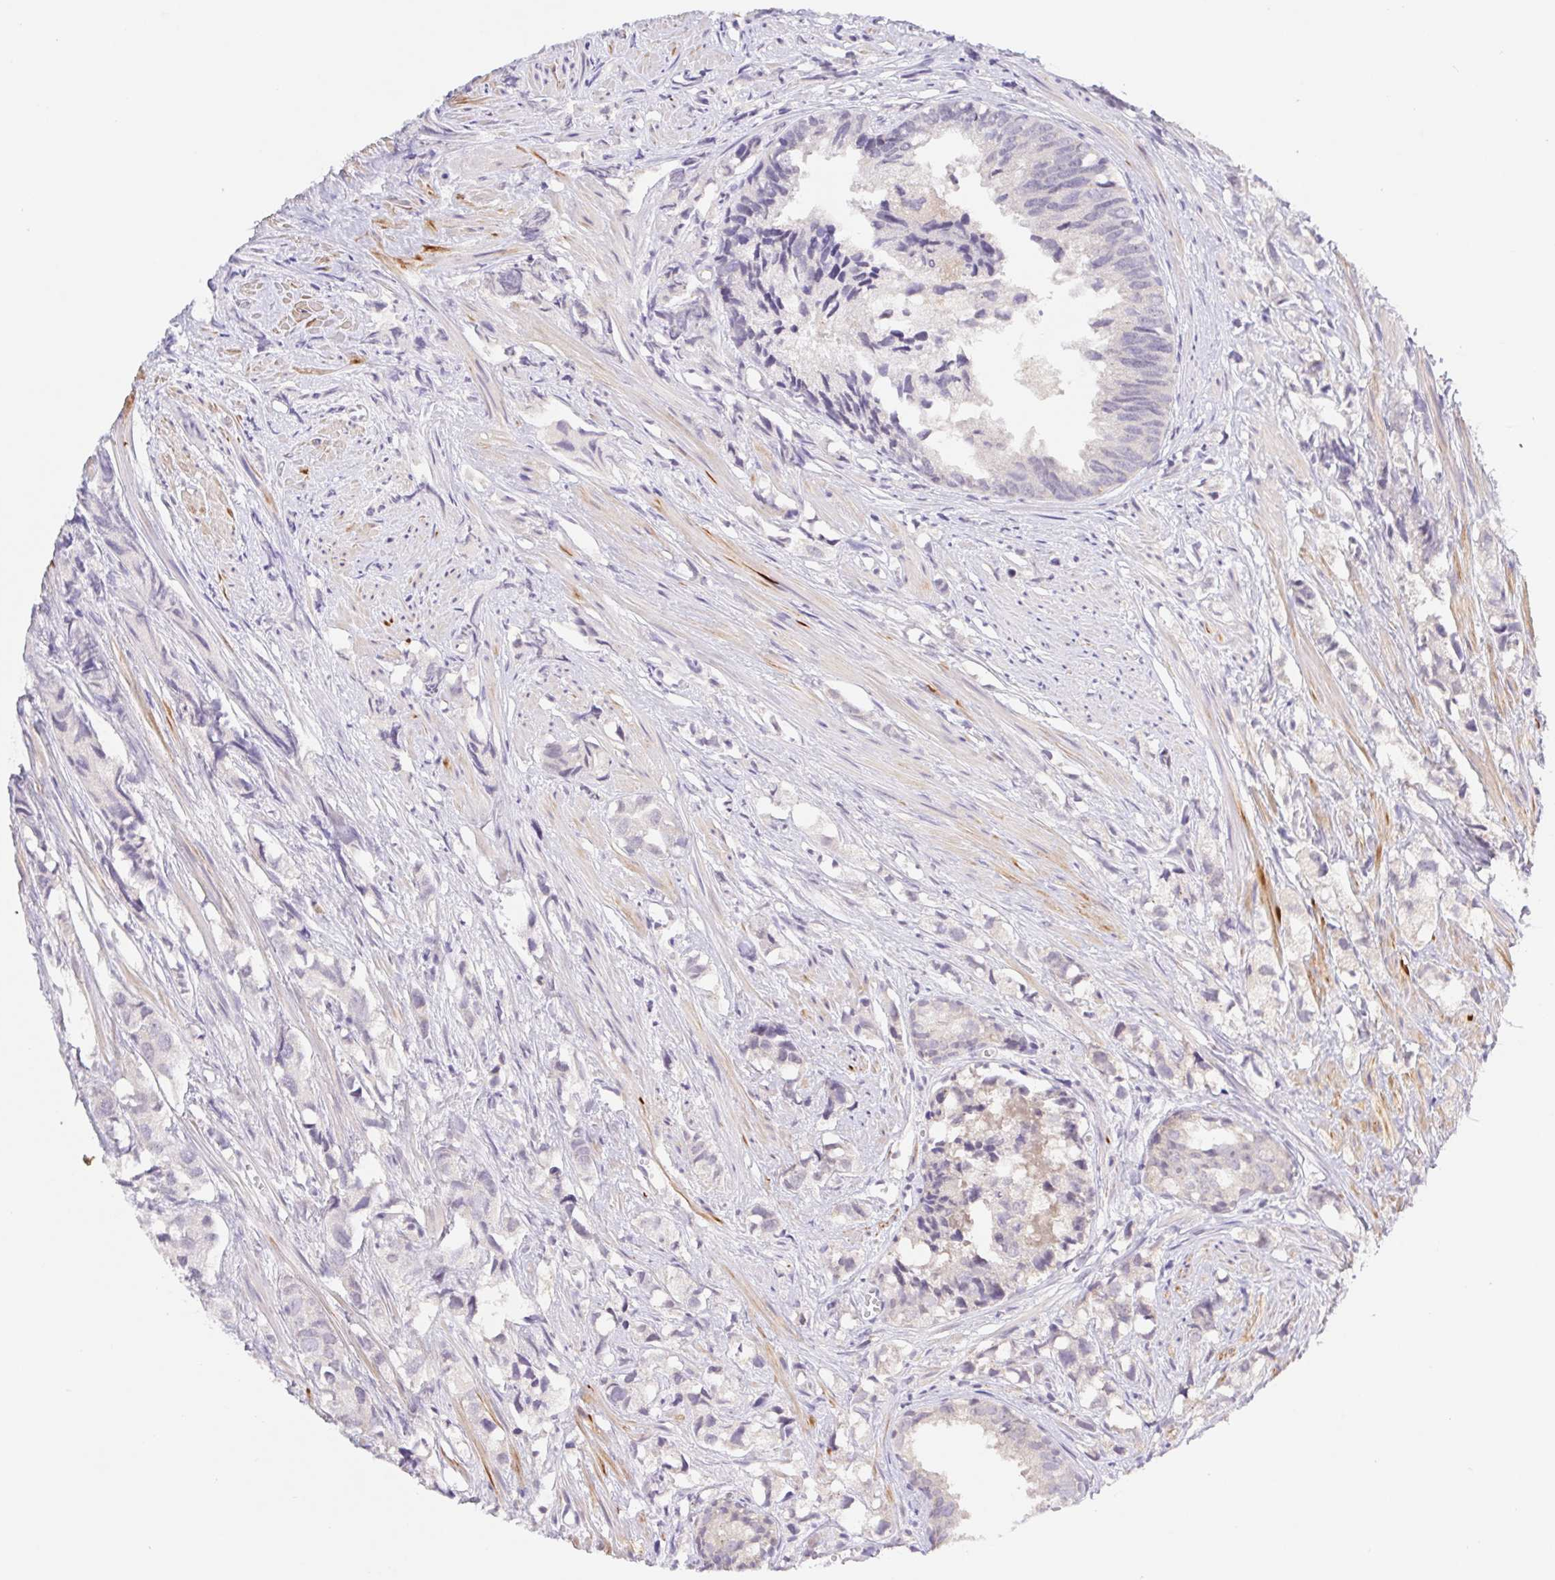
{"staining": {"intensity": "negative", "quantity": "none", "location": "none"}, "tissue": "prostate cancer", "cell_type": "Tumor cells", "image_type": "cancer", "snomed": [{"axis": "morphology", "description": "Adenocarcinoma, High grade"}, {"axis": "topography", "description": "Prostate"}], "caption": "Image shows no protein positivity in tumor cells of high-grade adenocarcinoma (prostate) tissue.", "gene": "L3MBTL4", "patient": {"sex": "male", "age": 58}}